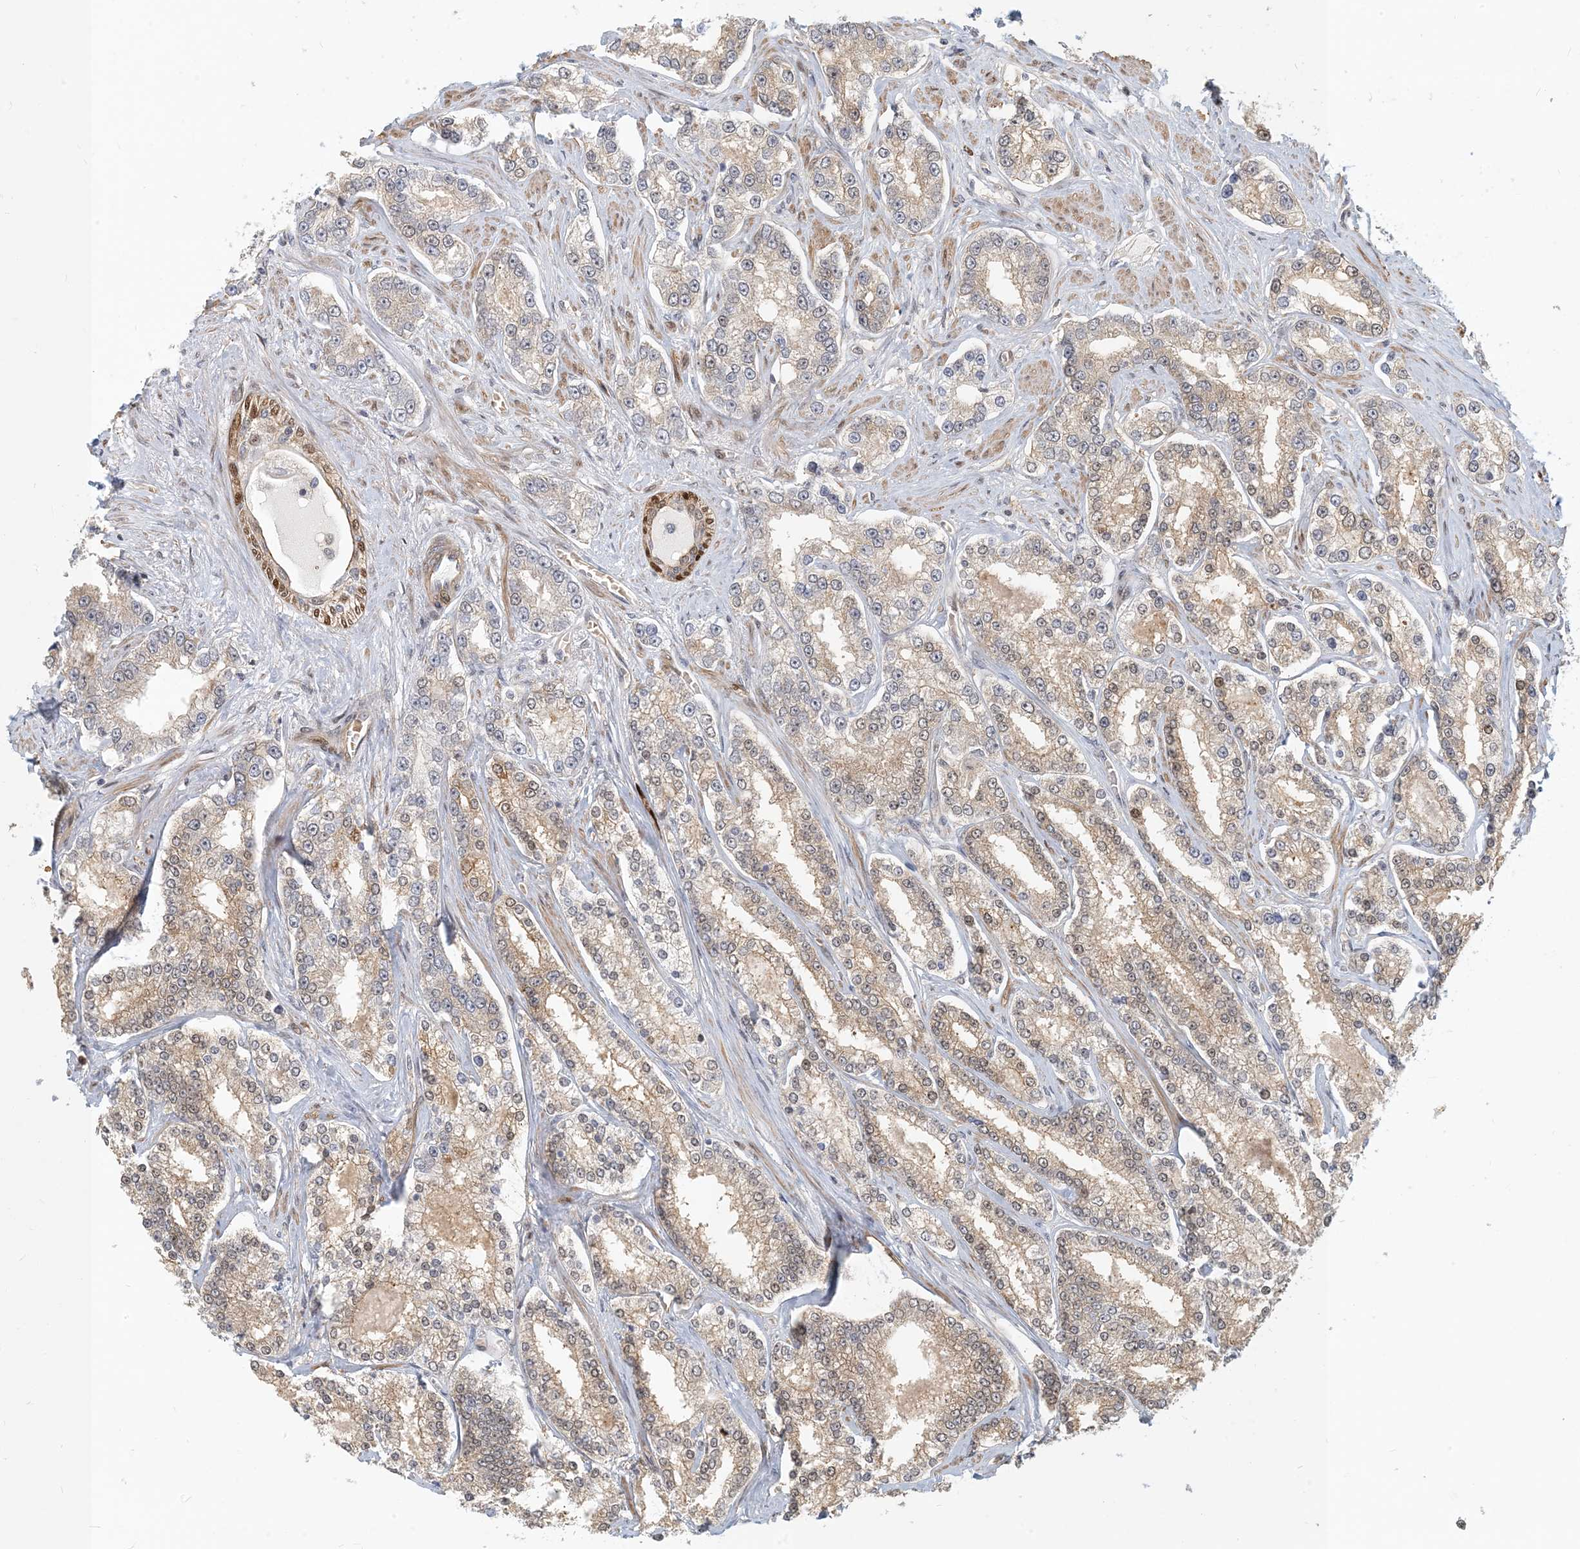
{"staining": {"intensity": "weak", "quantity": "25%-75%", "location": "cytoplasmic/membranous"}, "tissue": "prostate cancer", "cell_type": "Tumor cells", "image_type": "cancer", "snomed": [{"axis": "morphology", "description": "Normal tissue, NOS"}, {"axis": "morphology", "description": "Adenocarcinoma, High grade"}, {"axis": "topography", "description": "Prostate"}], "caption": "A photomicrograph showing weak cytoplasmic/membranous staining in approximately 25%-75% of tumor cells in high-grade adenocarcinoma (prostate), as visualized by brown immunohistochemical staining.", "gene": "MAPKBP1", "patient": {"sex": "male", "age": 83}}